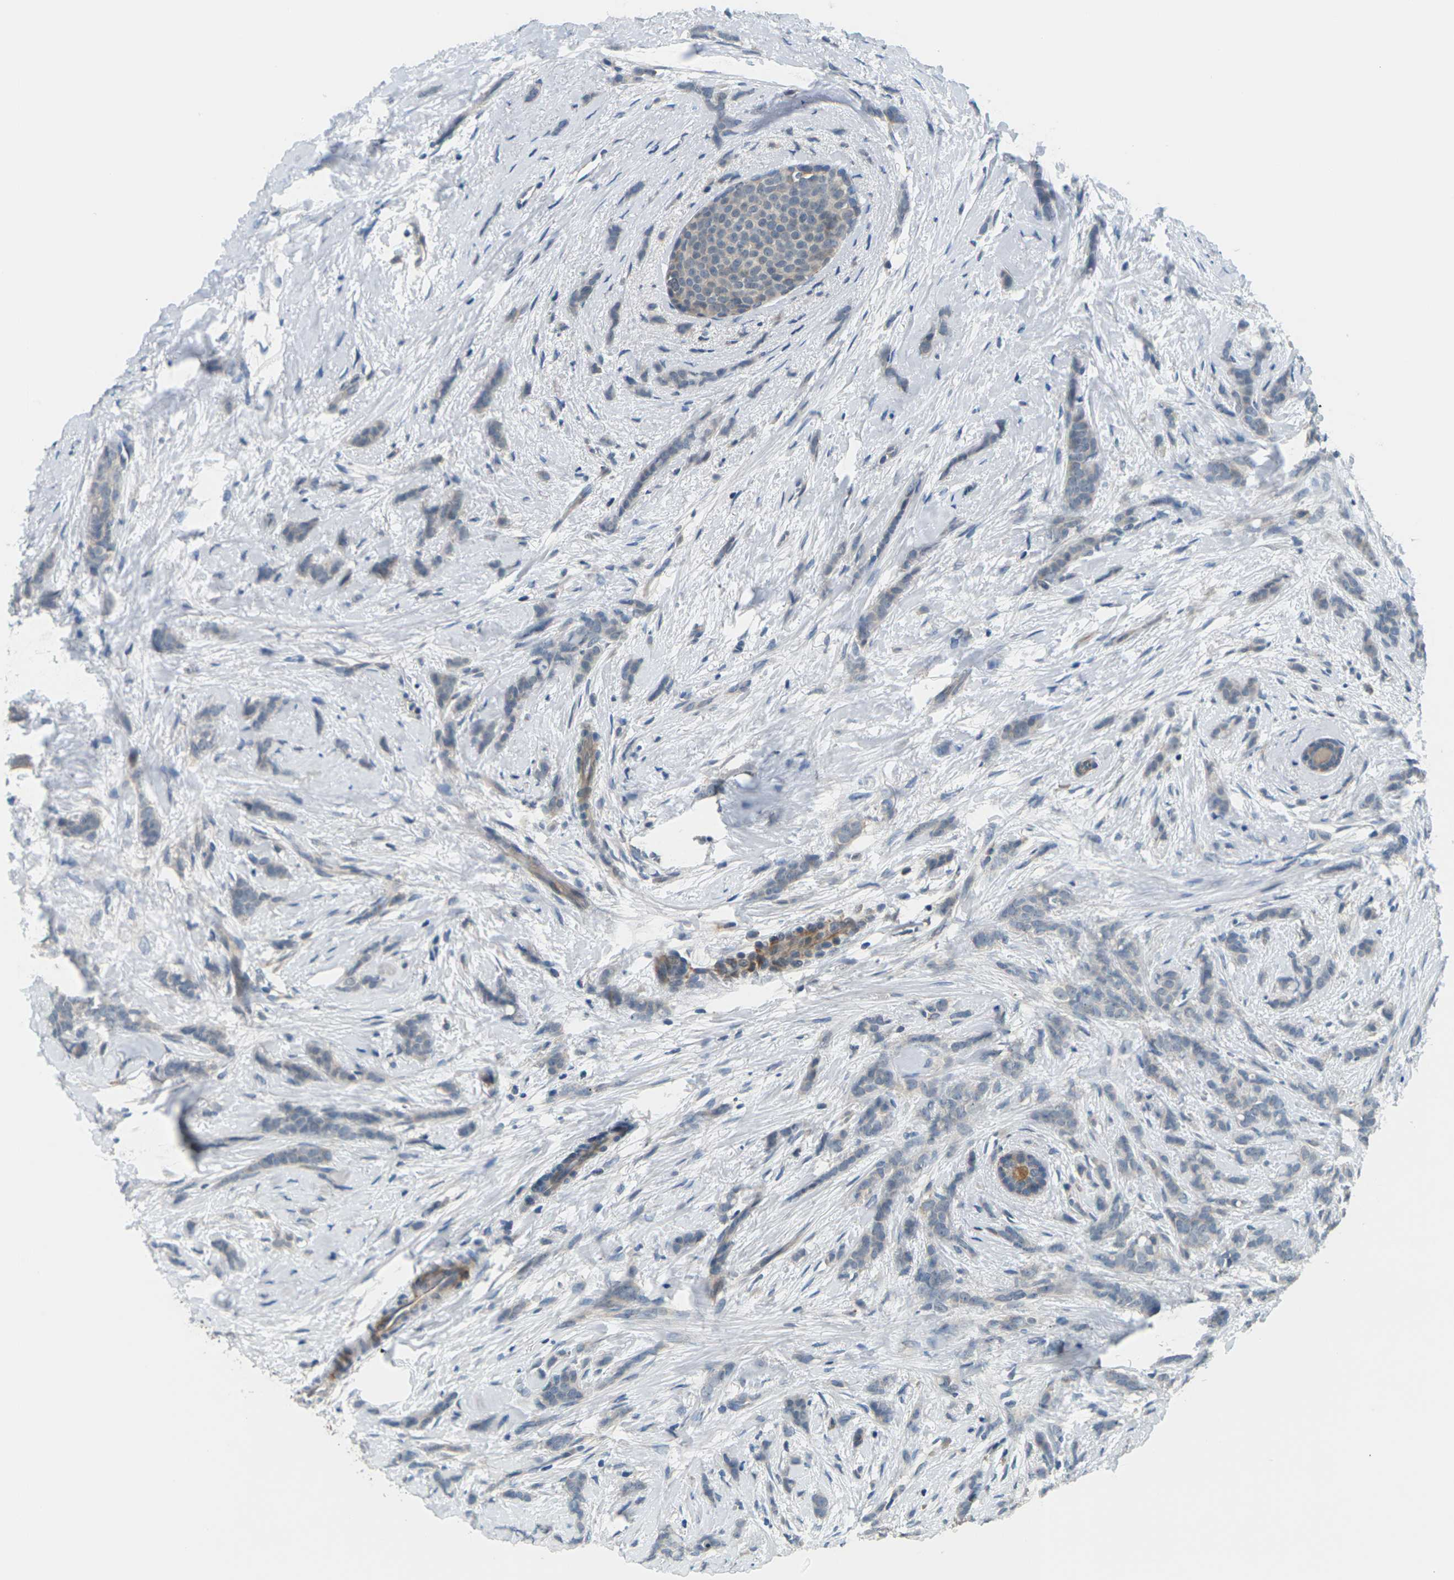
{"staining": {"intensity": "weak", "quantity": "<25%", "location": "cytoplasmic/membranous"}, "tissue": "breast cancer", "cell_type": "Tumor cells", "image_type": "cancer", "snomed": [{"axis": "morphology", "description": "Lobular carcinoma, in situ"}, {"axis": "morphology", "description": "Lobular carcinoma"}, {"axis": "topography", "description": "Breast"}], "caption": "Breast lobular carcinoma in situ was stained to show a protein in brown. There is no significant expression in tumor cells.", "gene": "SLC13A3", "patient": {"sex": "female", "age": 41}}